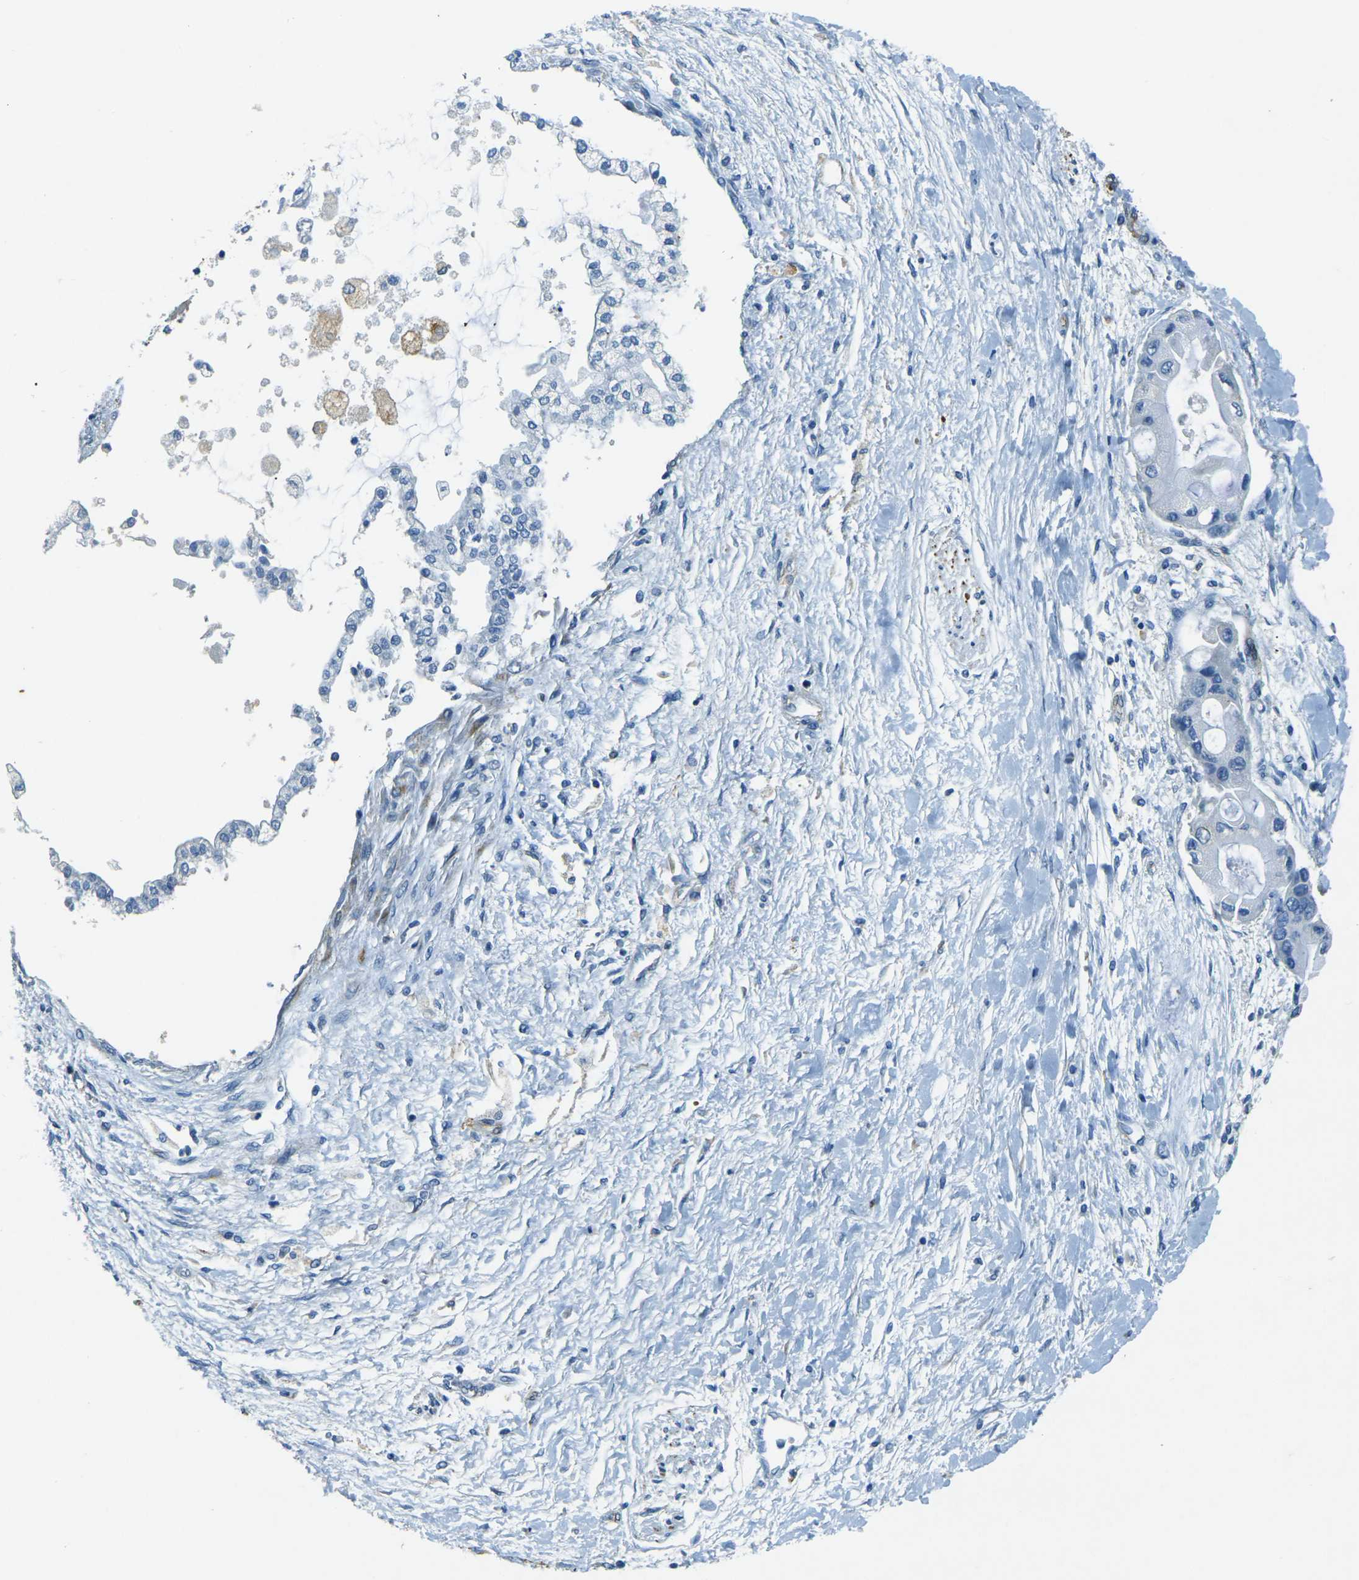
{"staining": {"intensity": "negative", "quantity": "none", "location": "none"}, "tissue": "liver cancer", "cell_type": "Tumor cells", "image_type": "cancer", "snomed": [{"axis": "morphology", "description": "Cholangiocarcinoma"}, {"axis": "topography", "description": "Liver"}], "caption": "Liver cancer was stained to show a protein in brown. There is no significant positivity in tumor cells.", "gene": "SORT1", "patient": {"sex": "male", "age": 50}}